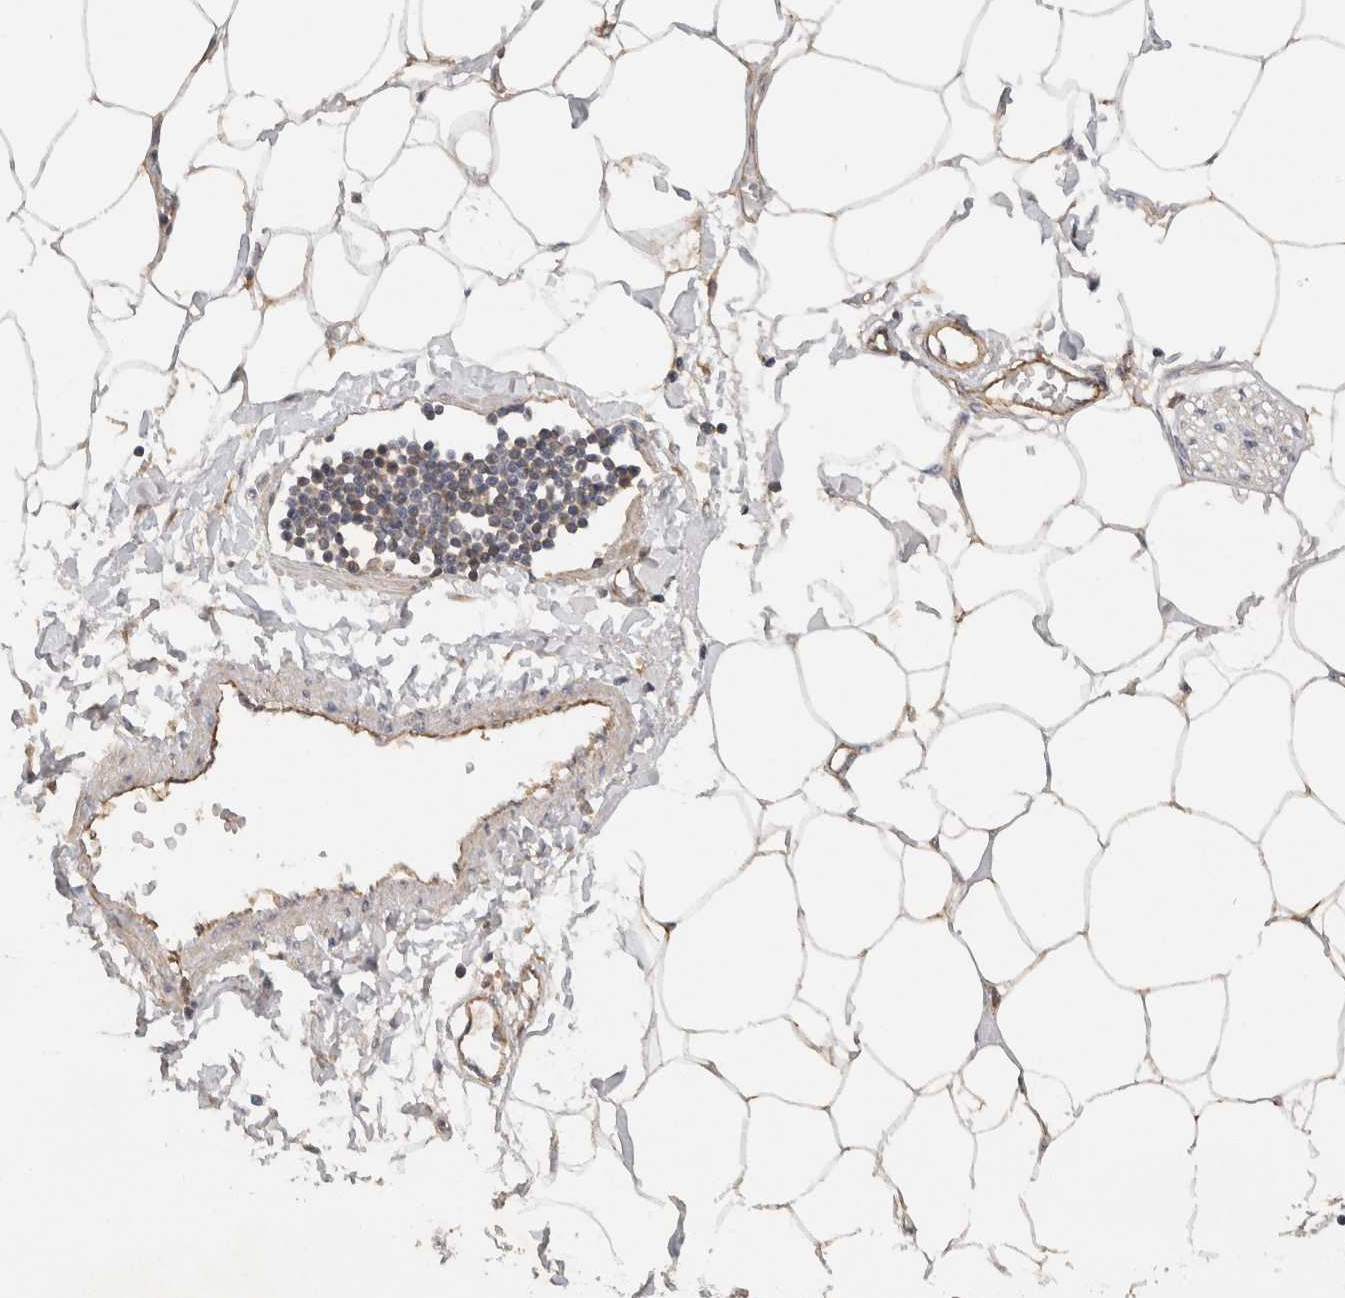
{"staining": {"intensity": "negative", "quantity": "none", "location": "none"}, "tissue": "adipose tissue", "cell_type": "Adipocytes", "image_type": "normal", "snomed": [{"axis": "morphology", "description": "Normal tissue, NOS"}, {"axis": "morphology", "description": "Adenocarcinoma, NOS"}, {"axis": "topography", "description": "Colon"}, {"axis": "topography", "description": "Peripheral nerve tissue"}], "caption": "Immunohistochemical staining of benign human adipose tissue exhibits no significant staining in adipocytes. The staining is performed using DAB brown chromogen with nuclei counter-stained in using hematoxylin.", "gene": "C8orf44", "patient": {"sex": "male", "age": 14}}